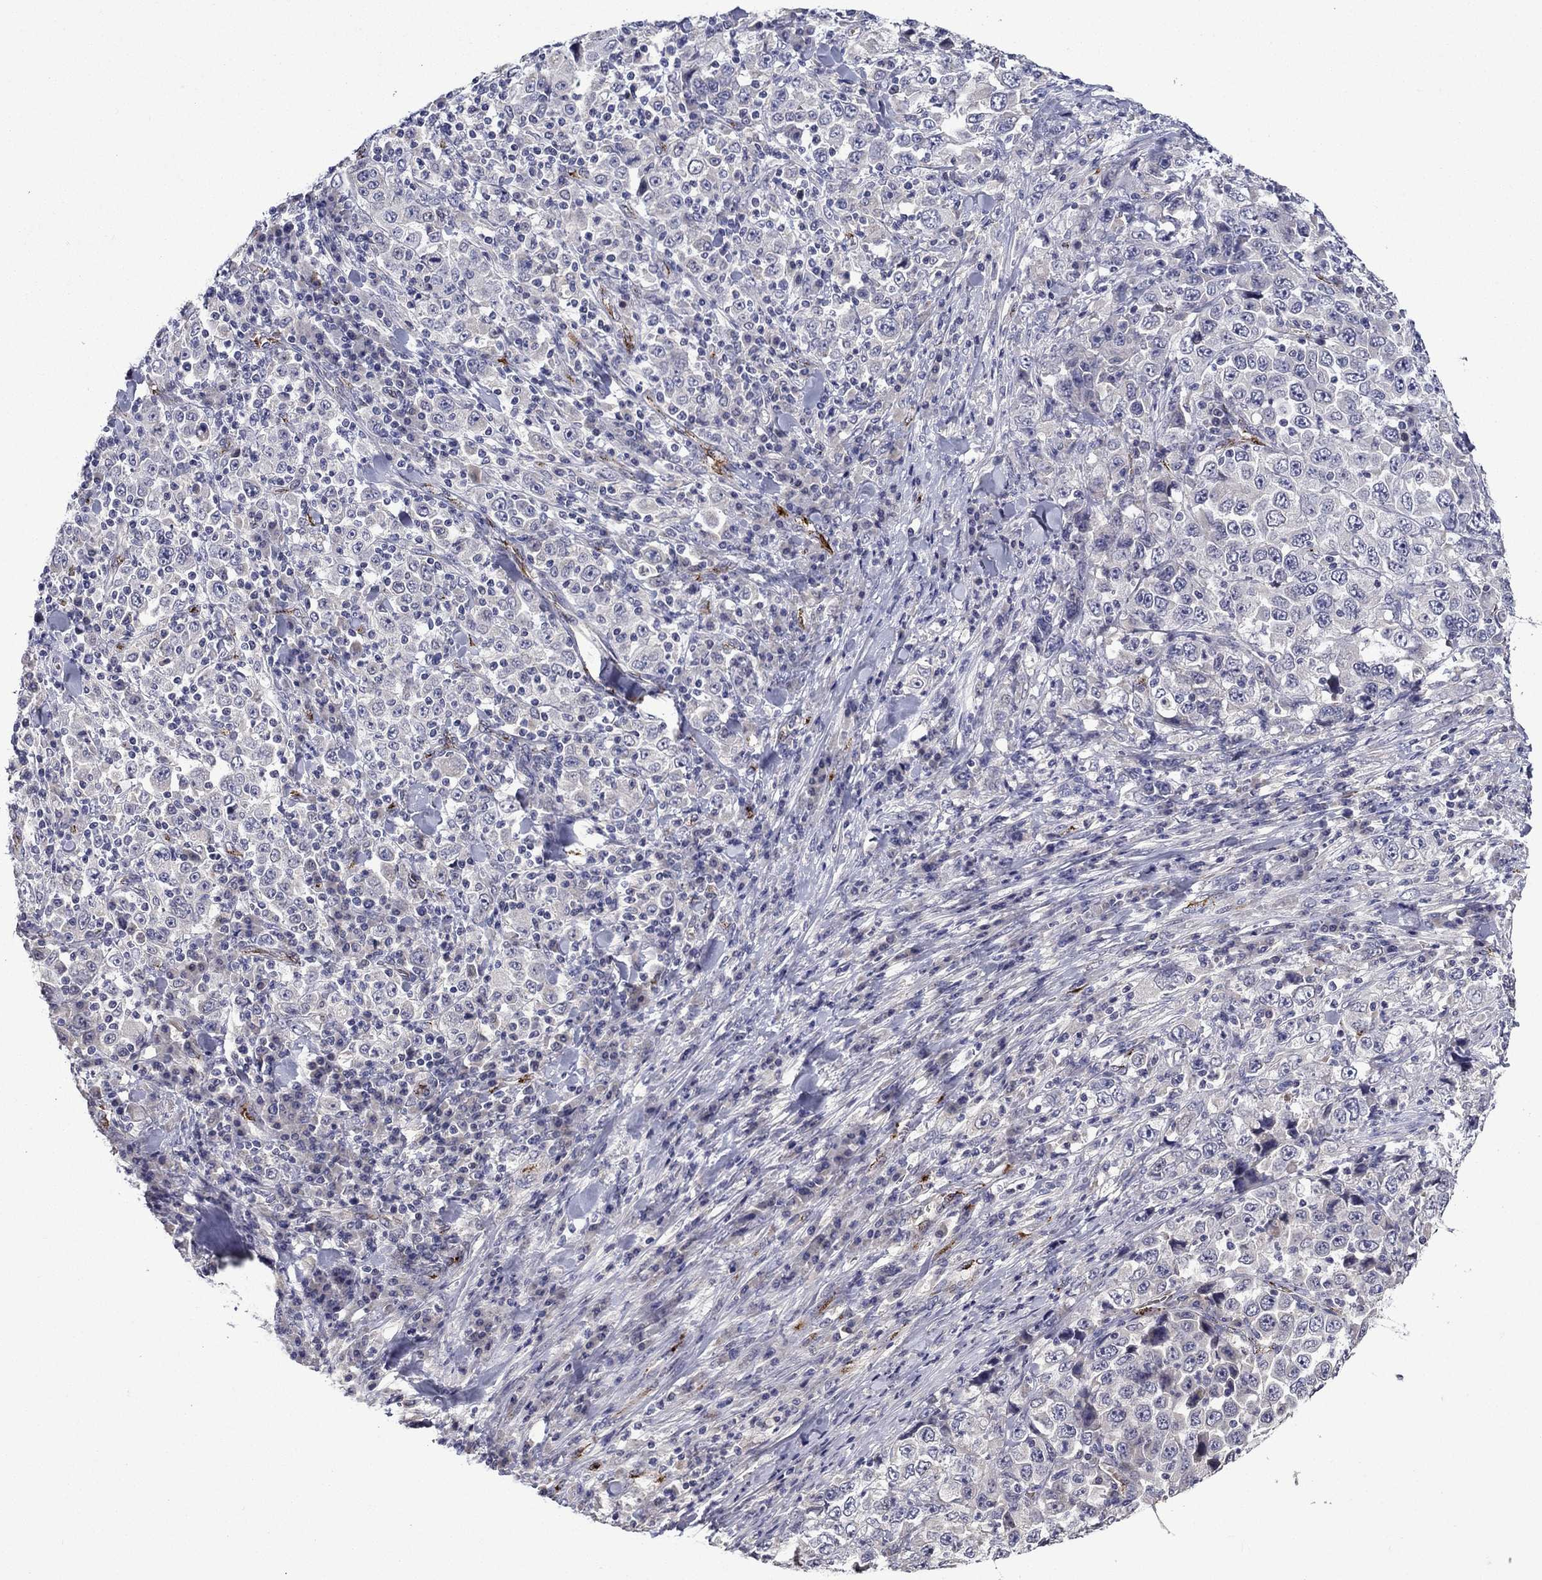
{"staining": {"intensity": "negative", "quantity": "none", "location": "none"}, "tissue": "stomach cancer", "cell_type": "Tumor cells", "image_type": "cancer", "snomed": [{"axis": "morphology", "description": "Normal tissue, NOS"}, {"axis": "morphology", "description": "Adenocarcinoma, NOS"}, {"axis": "topography", "description": "Stomach, upper"}, {"axis": "topography", "description": "Stomach"}], "caption": "Immunohistochemical staining of human stomach adenocarcinoma reveals no significant expression in tumor cells. (DAB immunohistochemistry (IHC) with hematoxylin counter stain).", "gene": "SLITRK1", "patient": {"sex": "male", "age": 59}}